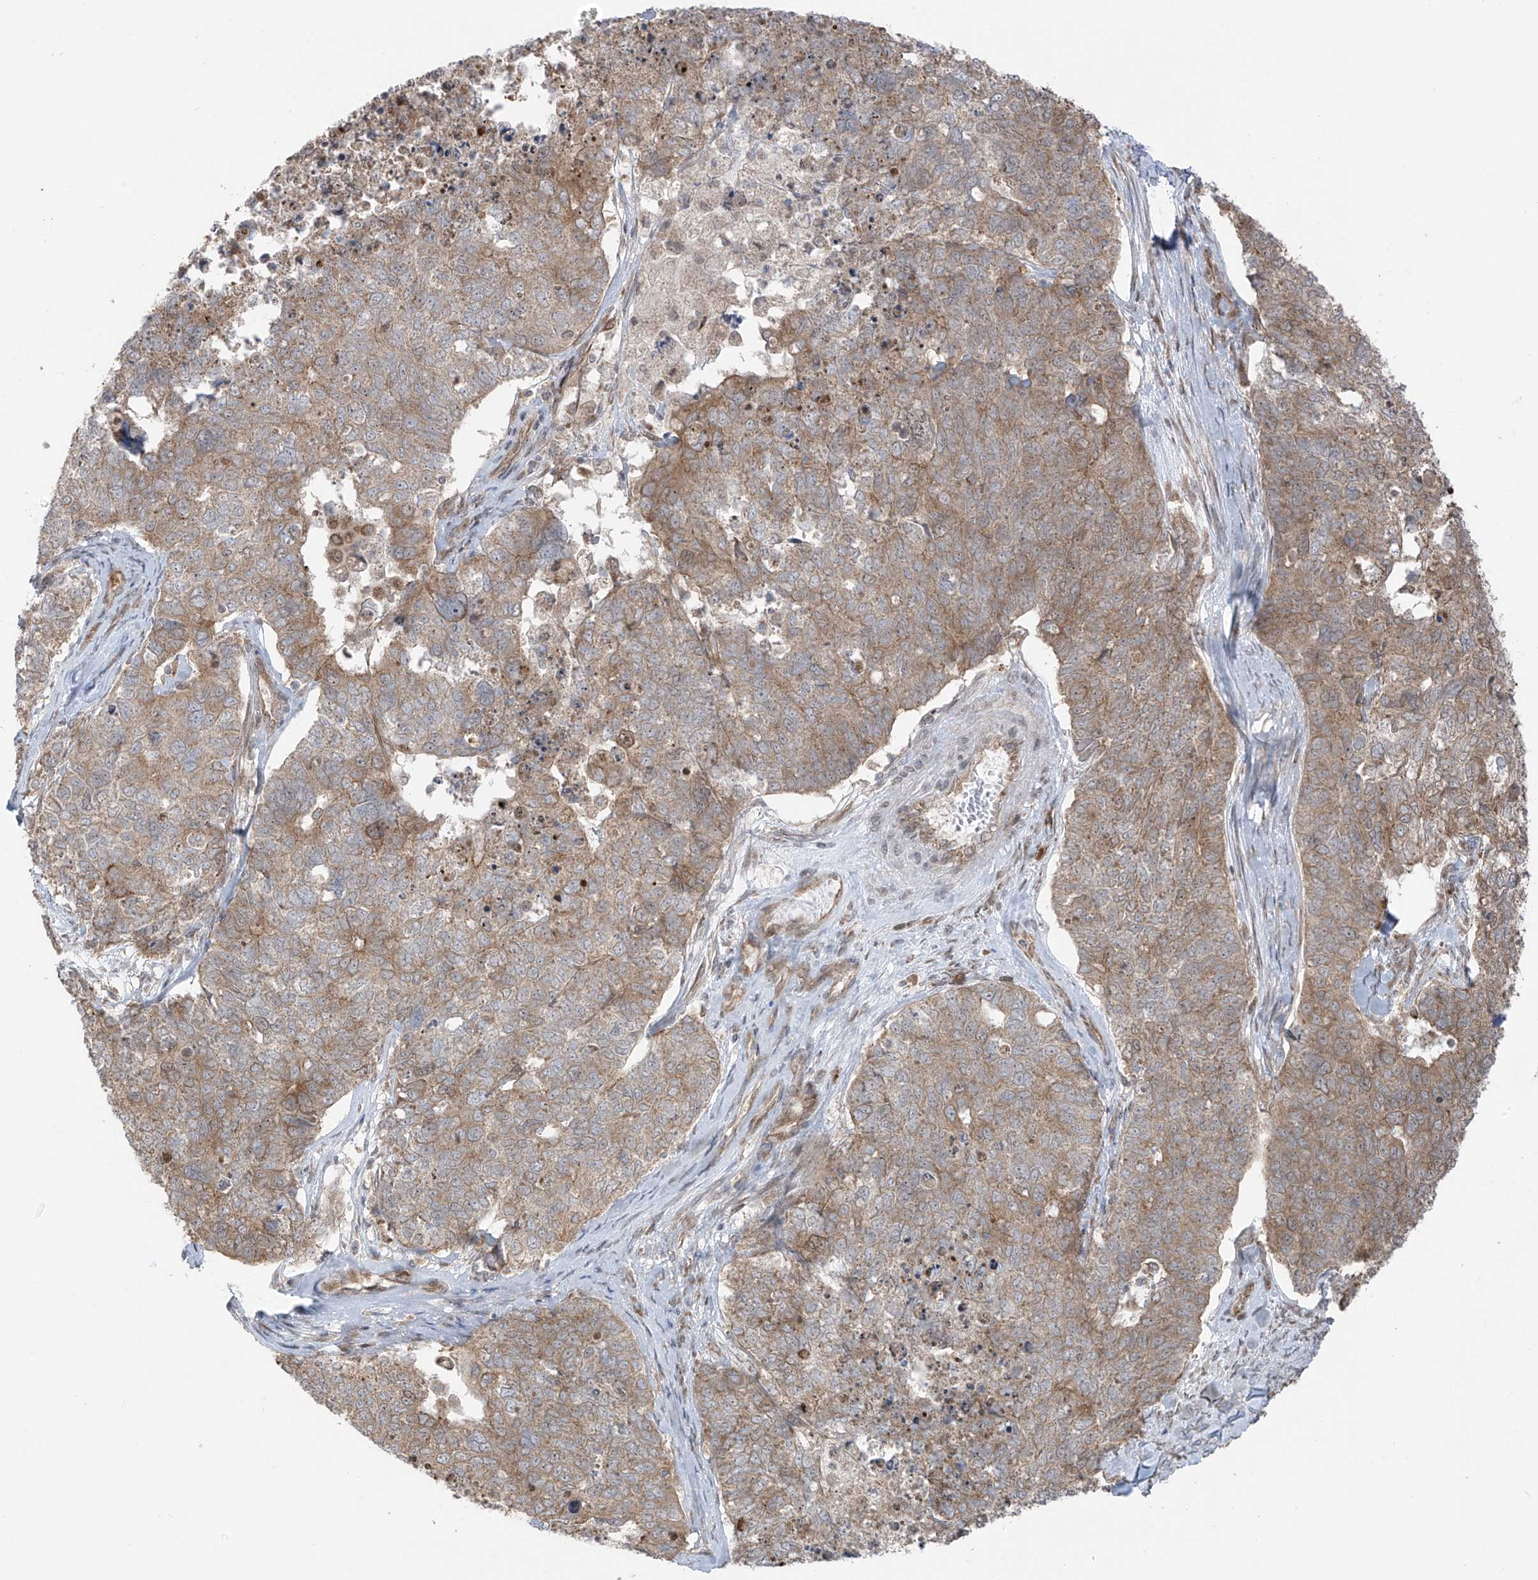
{"staining": {"intensity": "weak", "quantity": ">75%", "location": "cytoplasmic/membranous"}, "tissue": "cervical cancer", "cell_type": "Tumor cells", "image_type": "cancer", "snomed": [{"axis": "morphology", "description": "Squamous cell carcinoma, NOS"}, {"axis": "topography", "description": "Cervix"}], "caption": "Protein staining reveals weak cytoplasmic/membranous positivity in approximately >75% of tumor cells in cervical cancer (squamous cell carcinoma).", "gene": "PDE11A", "patient": {"sex": "female", "age": 63}}